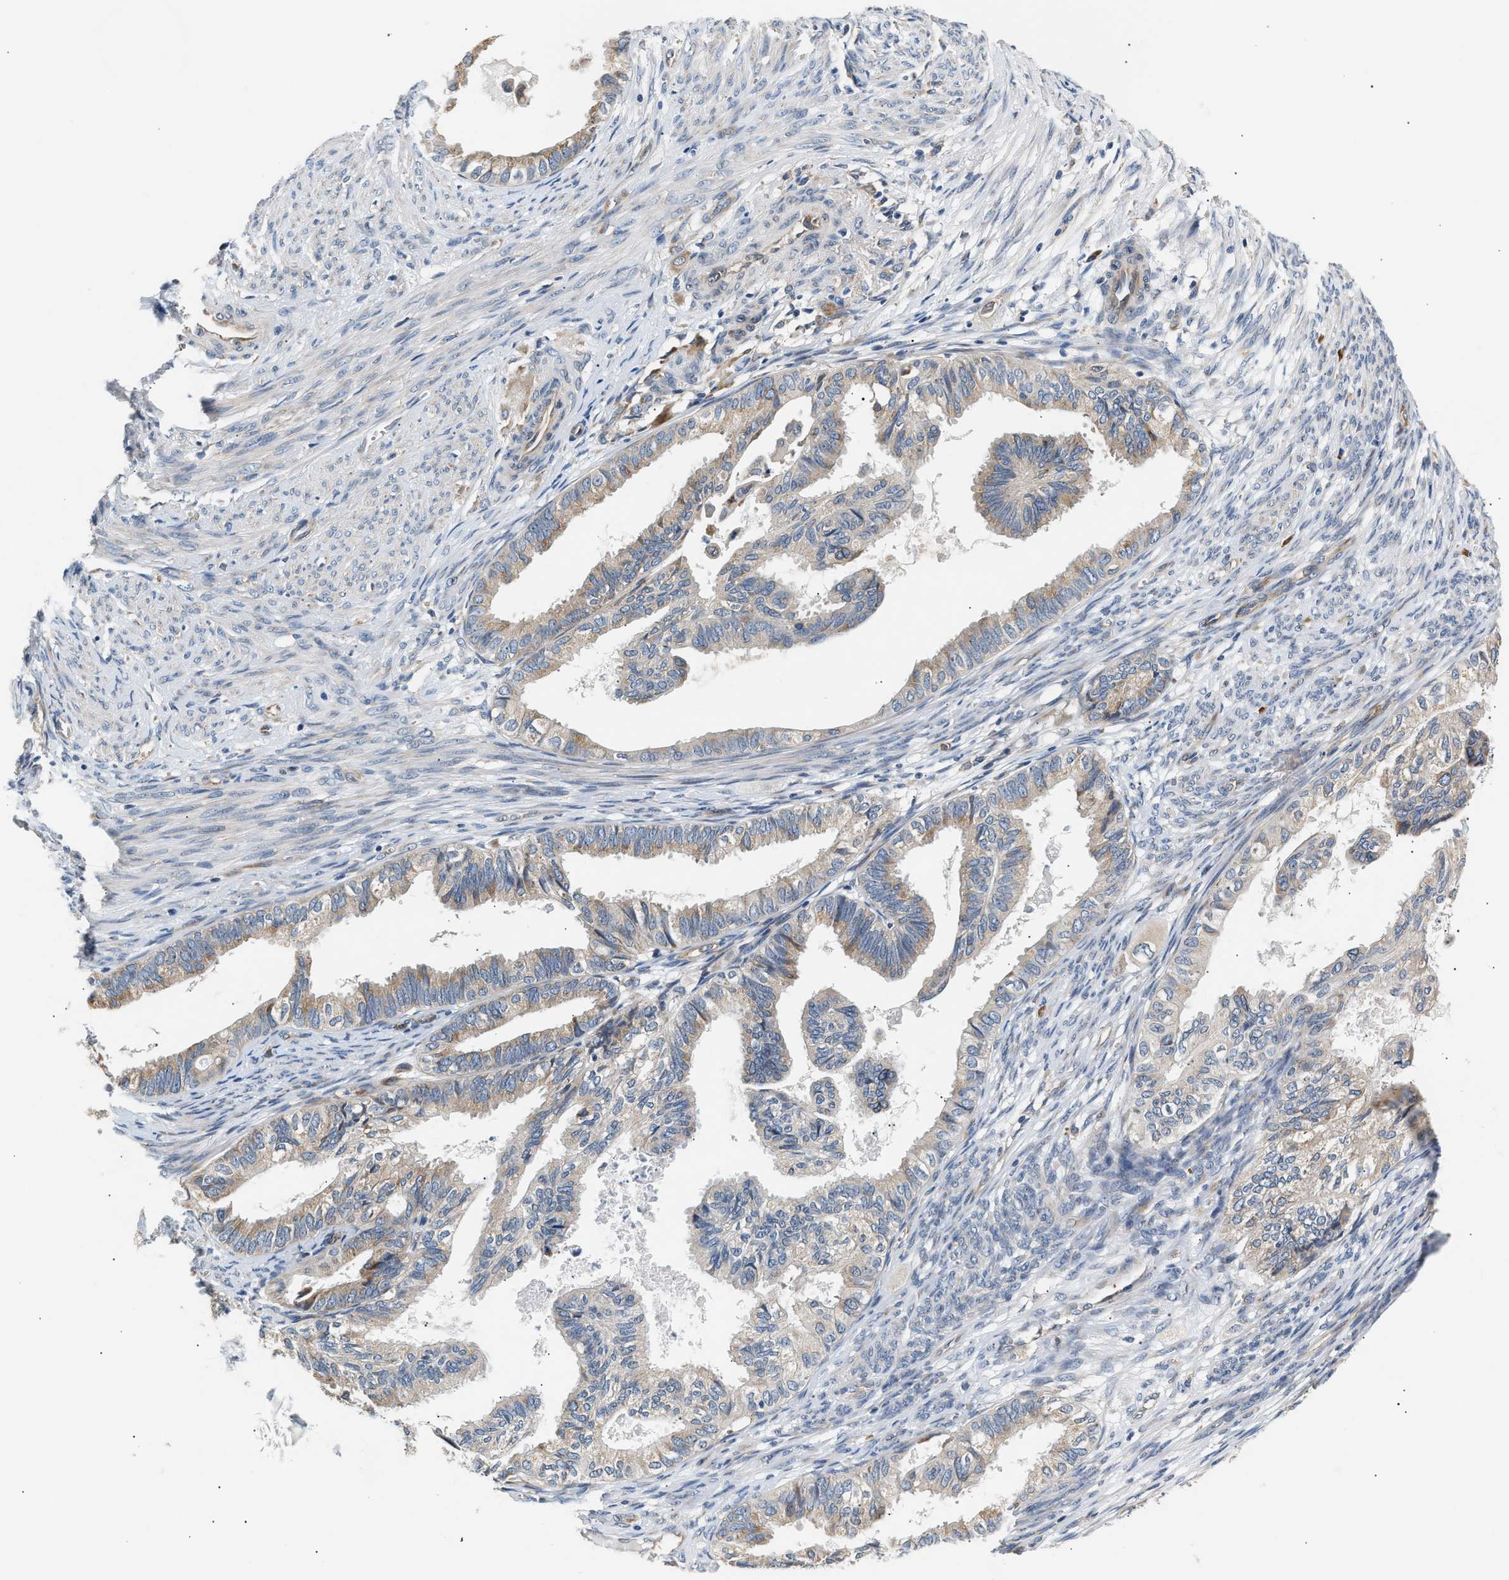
{"staining": {"intensity": "weak", "quantity": "<25%", "location": "cytoplasmic/membranous"}, "tissue": "cervical cancer", "cell_type": "Tumor cells", "image_type": "cancer", "snomed": [{"axis": "morphology", "description": "Normal tissue, NOS"}, {"axis": "morphology", "description": "Adenocarcinoma, NOS"}, {"axis": "topography", "description": "Cervix"}, {"axis": "topography", "description": "Endometrium"}], "caption": "Photomicrograph shows no significant protein positivity in tumor cells of cervical adenocarcinoma. (DAB (3,3'-diaminobenzidine) immunohistochemistry (IHC) visualized using brightfield microscopy, high magnification).", "gene": "IFT74", "patient": {"sex": "female", "age": 86}}